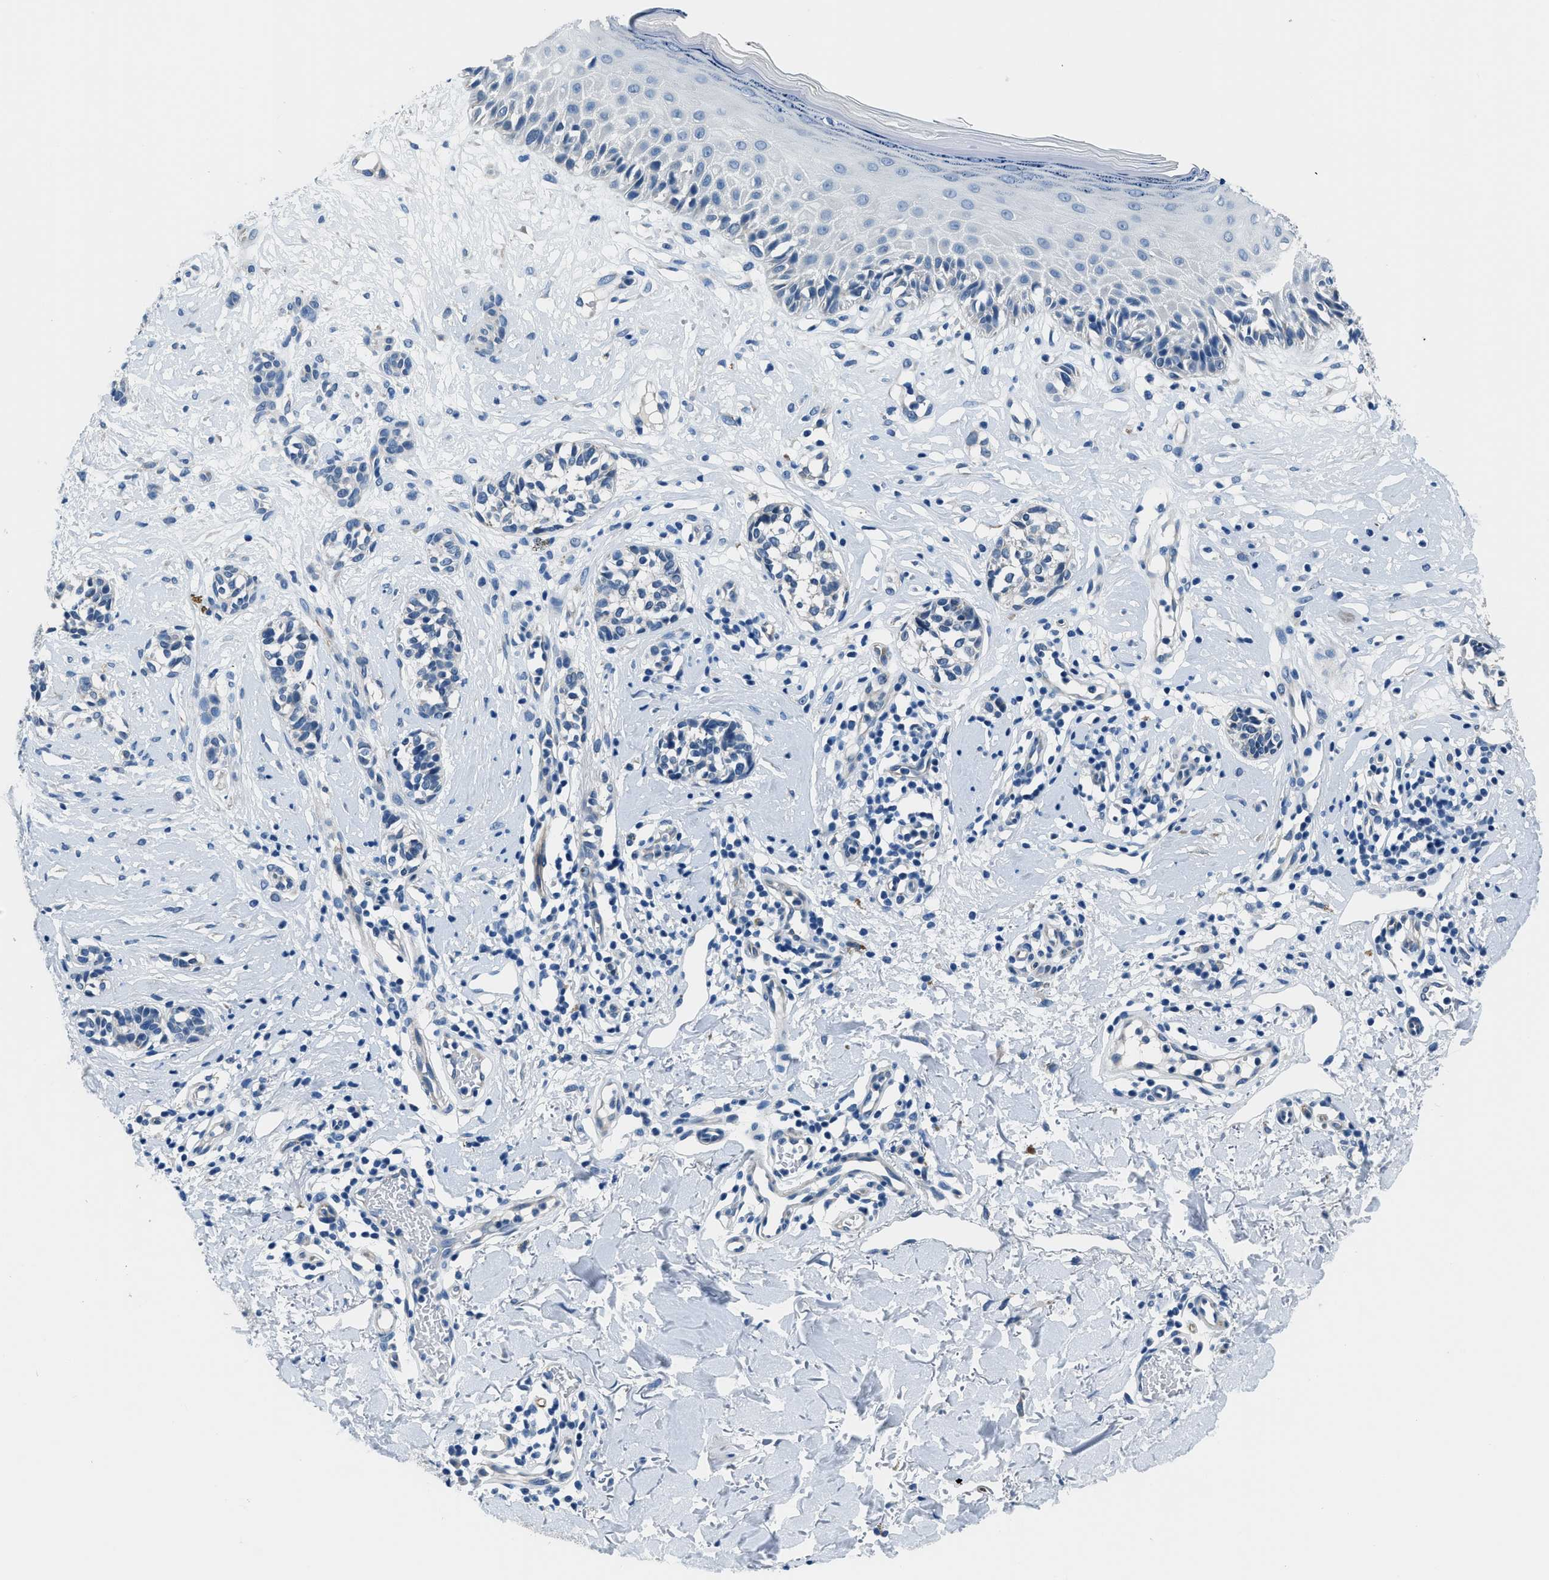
{"staining": {"intensity": "negative", "quantity": "none", "location": "none"}, "tissue": "melanoma", "cell_type": "Tumor cells", "image_type": "cancer", "snomed": [{"axis": "morphology", "description": "Malignant melanoma, NOS"}, {"axis": "topography", "description": "Skin"}], "caption": "Micrograph shows no protein positivity in tumor cells of melanoma tissue.", "gene": "GJA3", "patient": {"sex": "male", "age": 64}}